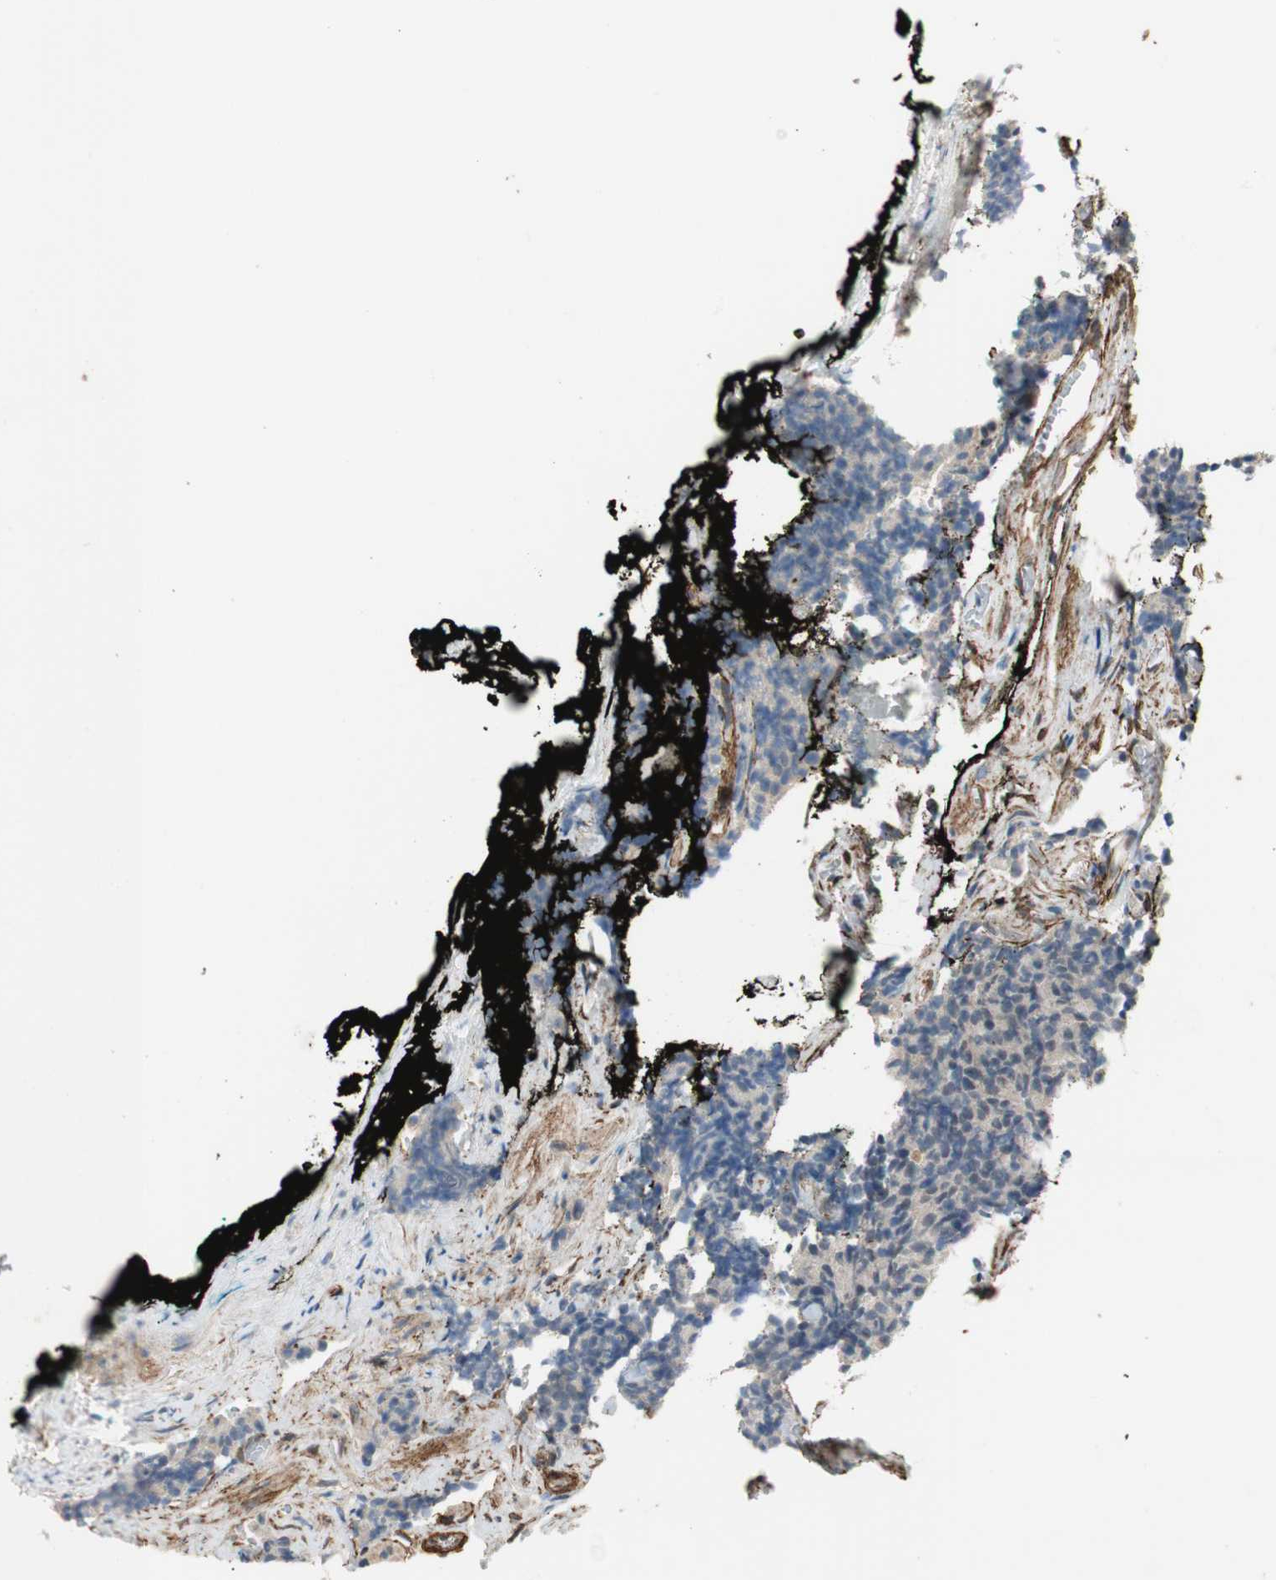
{"staining": {"intensity": "negative", "quantity": "none", "location": "none"}, "tissue": "prostate cancer", "cell_type": "Tumor cells", "image_type": "cancer", "snomed": [{"axis": "morphology", "description": "Adenocarcinoma, High grade"}, {"axis": "topography", "description": "Prostate"}], "caption": "IHC image of neoplastic tissue: prostate cancer (adenocarcinoma (high-grade)) stained with DAB demonstrates no significant protein expression in tumor cells.", "gene": "CDK19", "patient": {"sex": "male", "age": 58}}